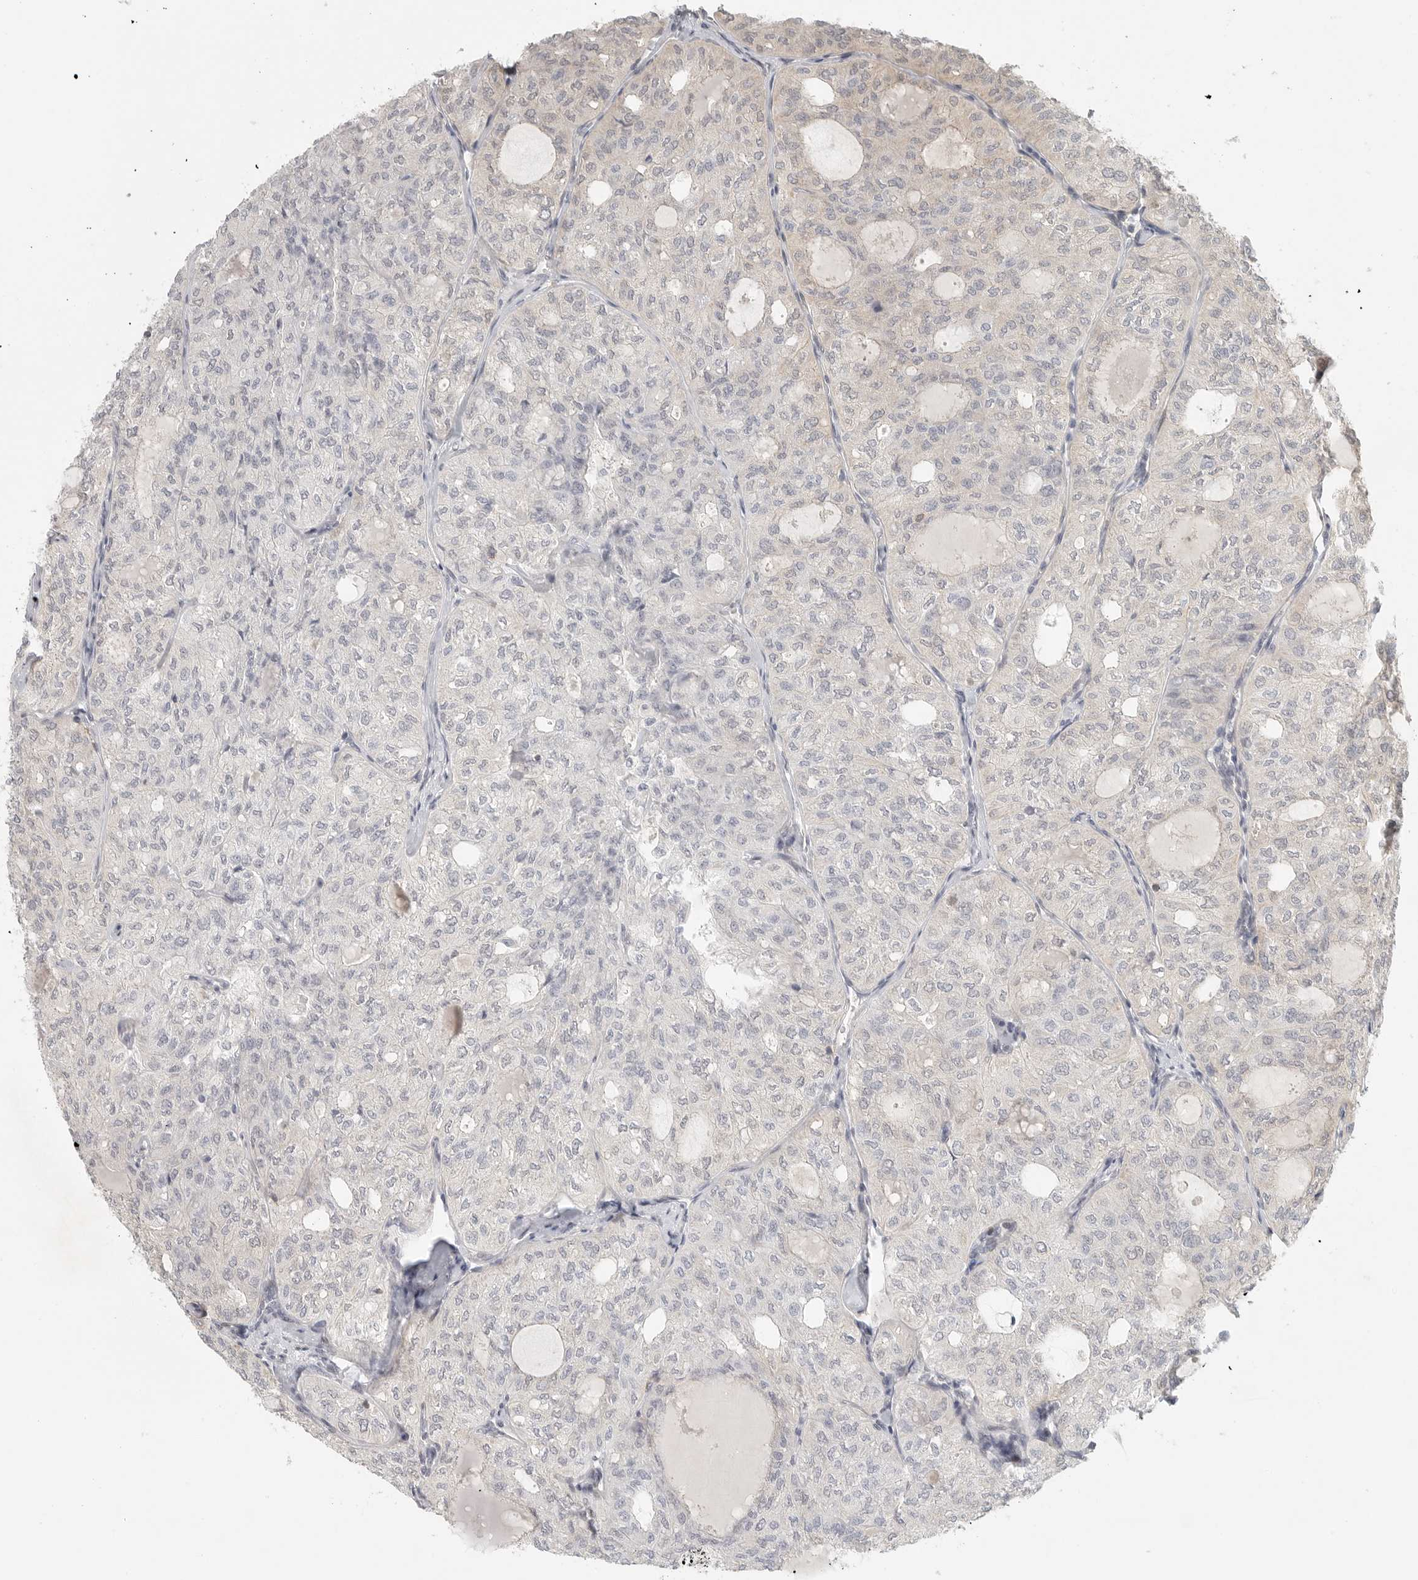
{"staining": {"intensity": "negative", "quantity": "none", "location": "none"}, "tissue": "thyroid cancer", "cell_type": "Tumor cells", "image_type": "cancer", "snomed": [{"axis": "morphology", "description": "Follicular adenoma carcinoma, NOS"}, {"axis": "topography", "description": "Thyroid gland"}], "caption": "An immunohistochemistry (IHC) micrograph of follicular adenoma carcinoma (thyroid) is shown. There is no staining in tumor cells of follicular adenoma carcinoma (thyroid).", "gene": "HDAC6", "patient": {"sex": "male", "age": 75}}